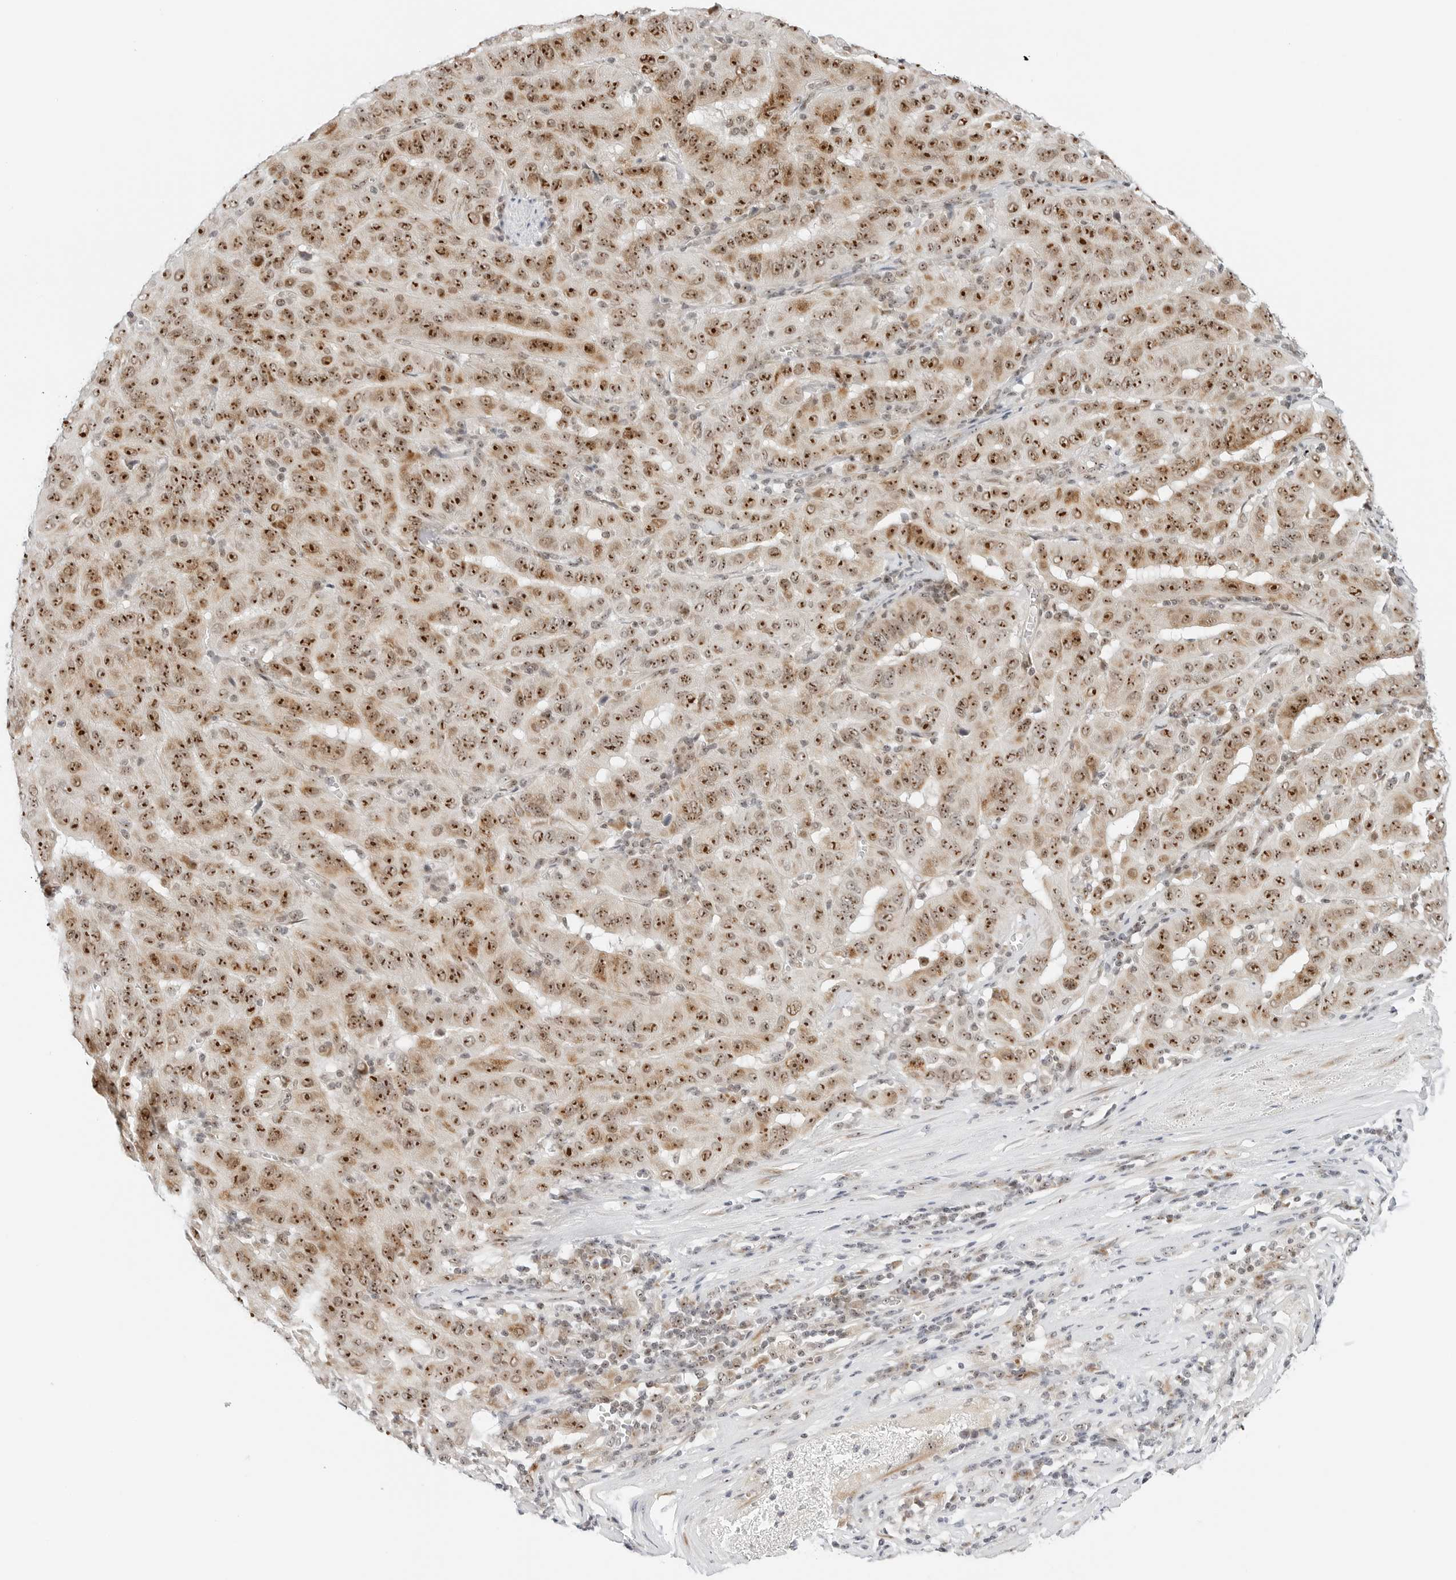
{"staining": {"intensity": "strong", "quantity": ">75%", "location": "cytoplasmic/membranous,nuclear"}, "tissue": "pancreatic cancer", "cell_type": "Tumor cells", "image_type": "cancer", "snomed": [{"axis": "morphology", "description": "Adenocarcinoma, NOS"}, {"axis": "topography", "description": "Pancreas"}], "caption": "About >75% of tumor cells in human pancreatic cancer reveal strong cytoplasmic/membranous and nuclear protein positivity as visualized by brown immunohistochemical staining.", "gene": "RIMKLA", "patient": {"sex": "male", "age": 63}}